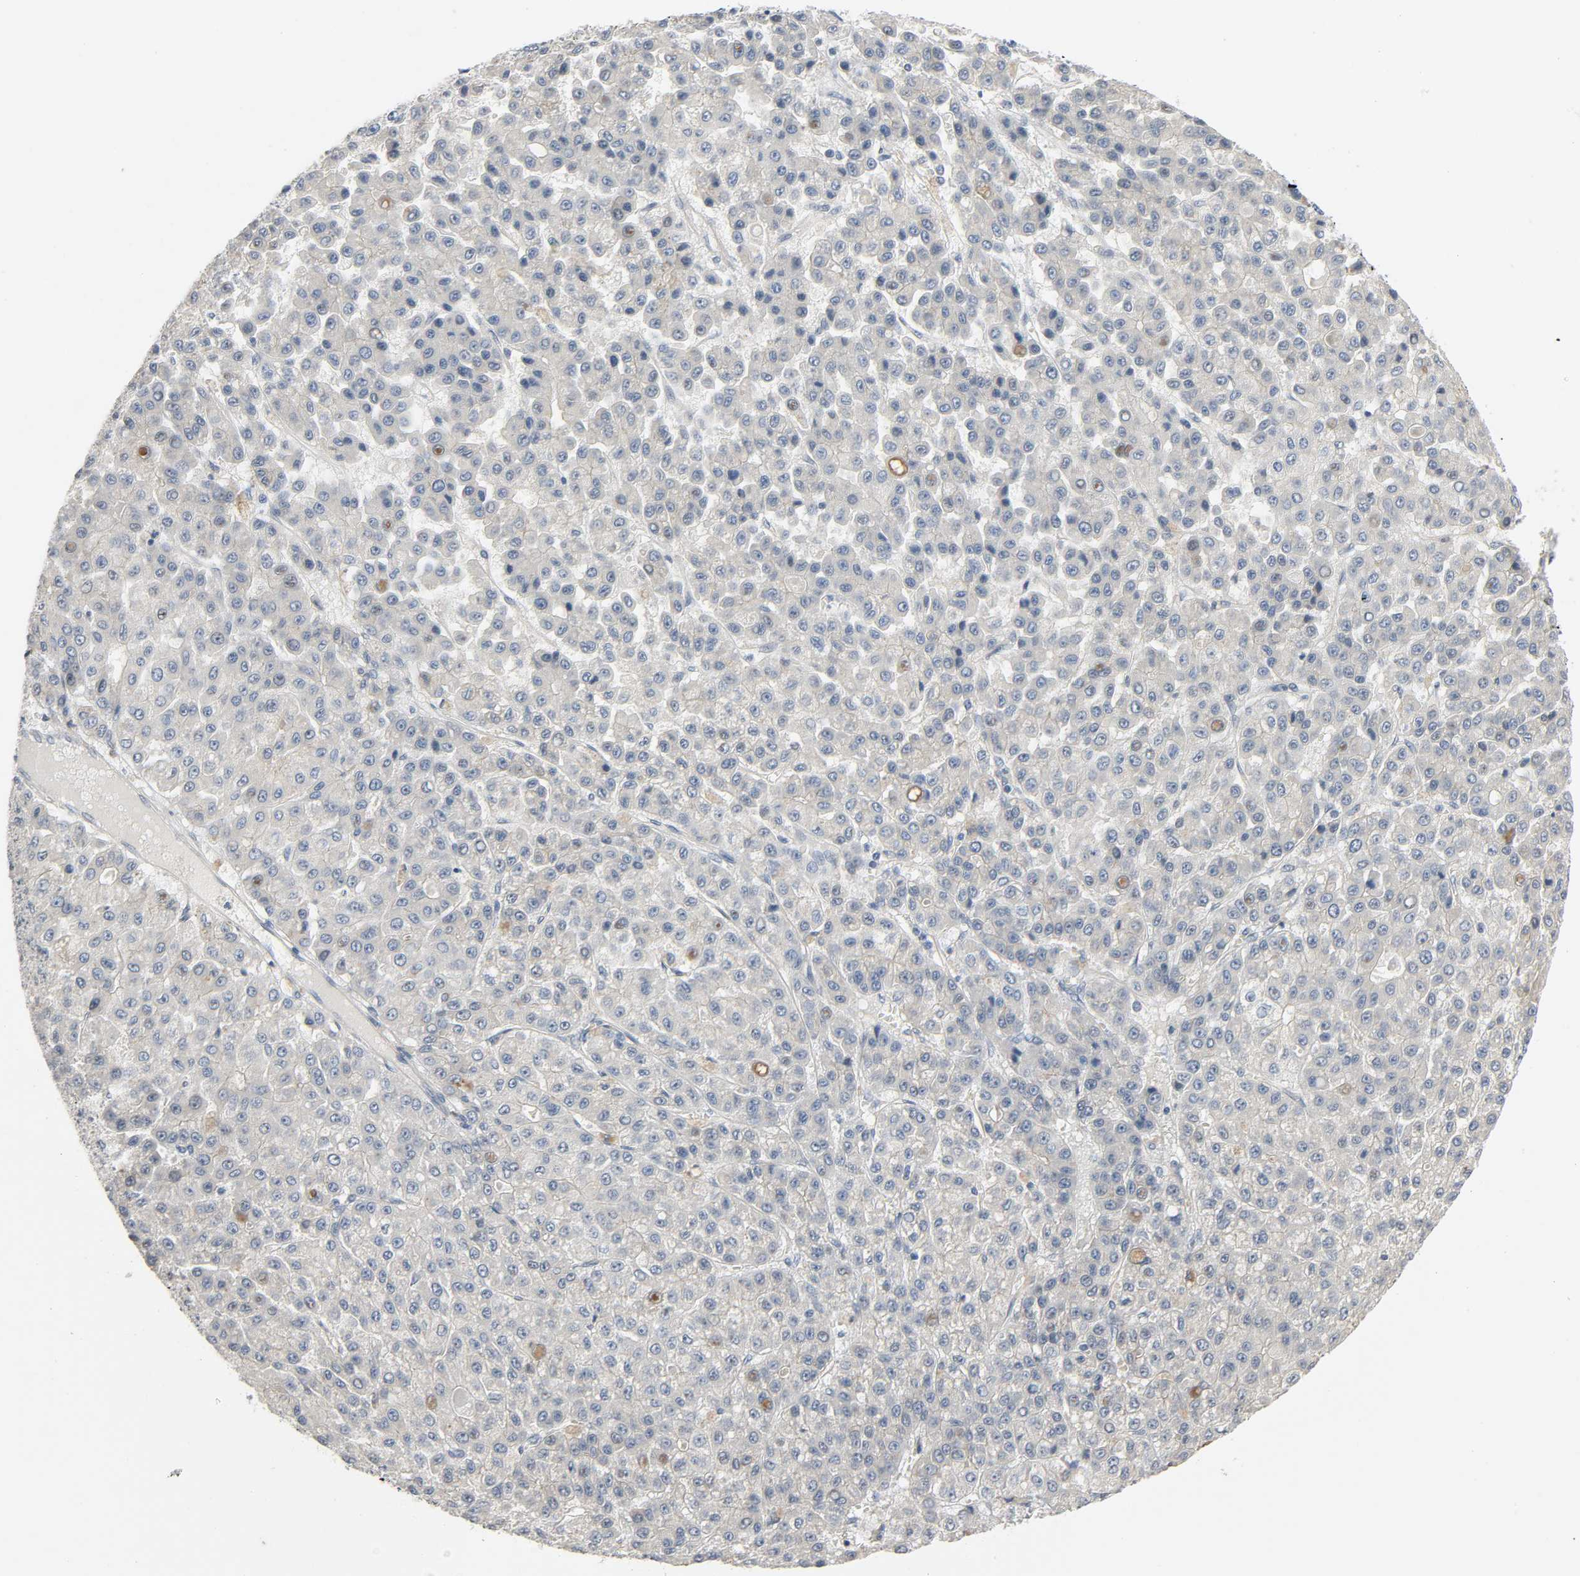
{"staining": {"intensity": "negative", "quantity": "none", "location": "none"}, "tissue": "liver cancer", "cell_type": "Tumor cells", "image_type": "cancer", "snomed": [{"axis": "morphology", "description": "Carcinoma, Hepatocellular, NOS"}, {"axis": "topography", "description": "Liver"}], "caption": "This is a micrograph of IHC staining of hepatocellular carcinoma (liver), which shows no expression in tumor cells.", "gene": "LIMCH1", "patient": {"sex": "male", "age": 70}}